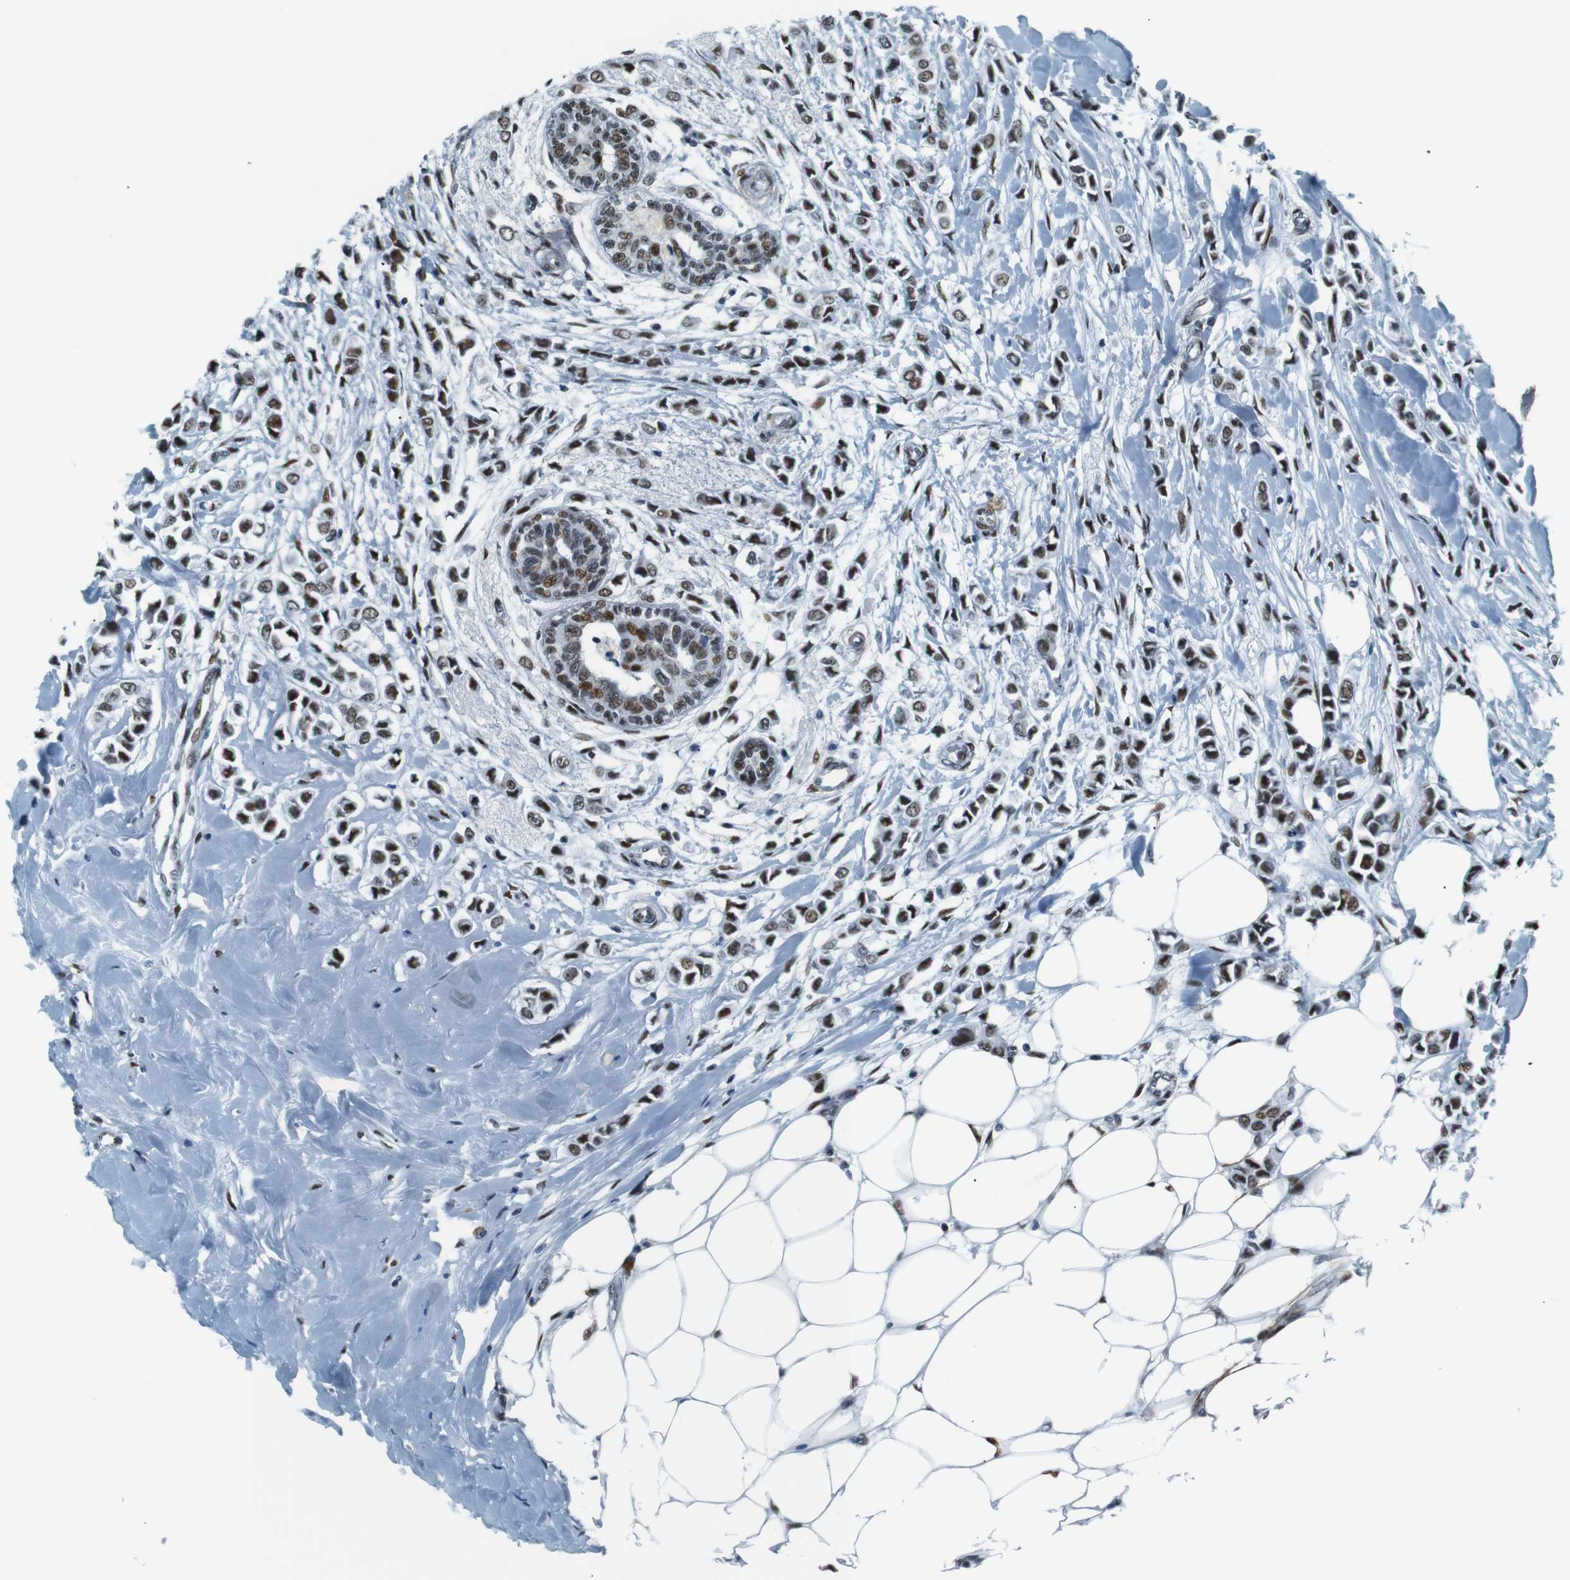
{"staining": {"intensity": "moderate", "quantity": ">75%", "location": "nuclear"}, "tissue": "breast cancer", "cell_type": "Tumor cells", "image_type": "cancer", "snomed": [{"axis": "morphology", "description": "Lobular carcinoma"}, {"axis": "topography", "description": "Breast"}], "caption": "IHC (DAB) staining of breast lobular carcinoma reveals moderate nuclear protein expression in about >75% of tumor cells. The staining was performed using DAB (3,3'-diaminobenzidine) to visualize the protein expression in brown, while the nuclei were stained in blue with hematoxylin (Magnification: 20x).", "gene": "HEXIM1", "patient": {"sex": "female", "age": 51}}